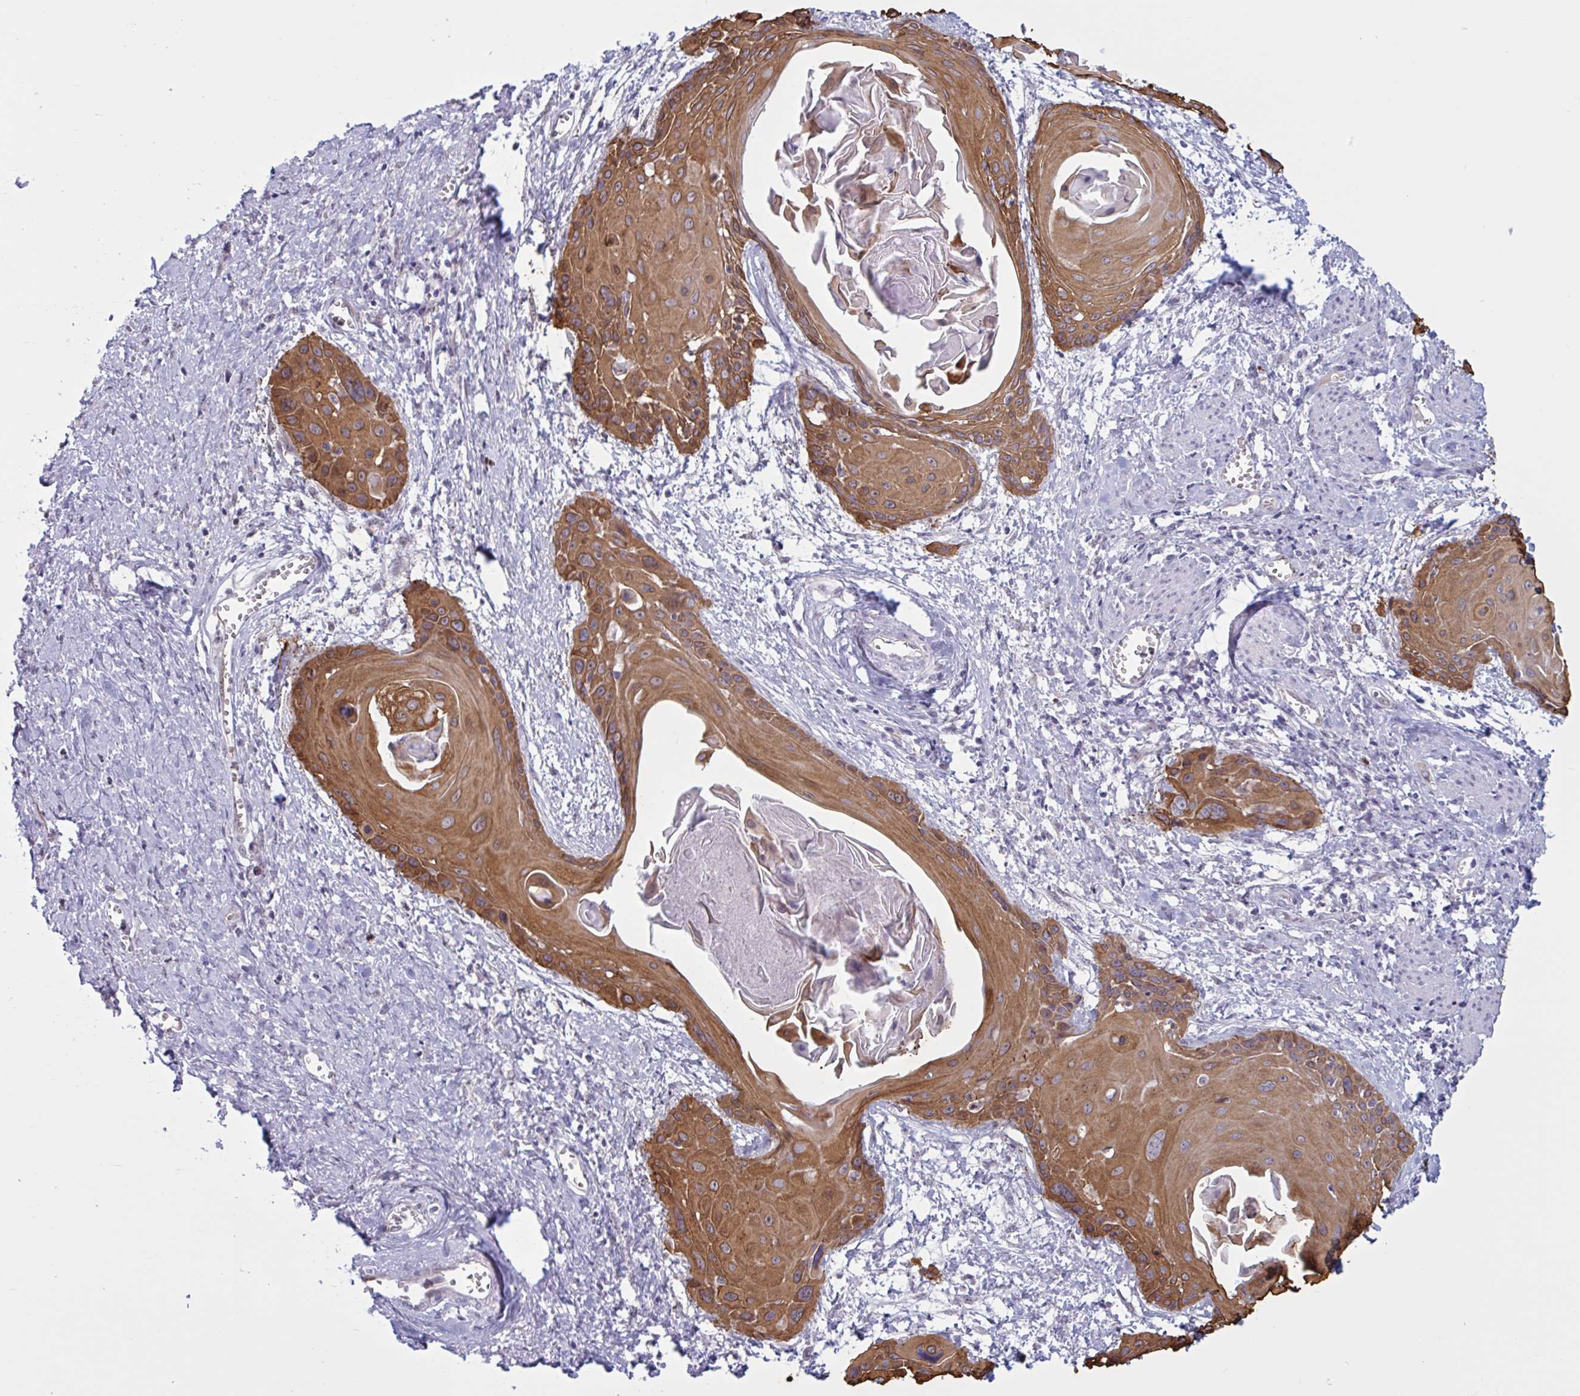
{"staining": {"intensity": "strong", "quantity": ">75%", "location": "cytoplasmic/membranous"}, "tissue": "cervical cancer", "cell_type": "Tumor cells", "image_type": "cancer", "snomed": [{"axis": "morphology", "description": "Squamous cell carcinoma, NOS"}, {"axis": "topography", "description": "Cervix"}], "caption": "Immunohistochemical staining of human squamous cell carcinoma (cervical) shows high levels of strong cytoplasmic/membranous expression in approximately >75% of tumor cells. The staining was performed using DAB, with brown indicating positive protein expression. Nuclei are stained blue with hematoxylin.", "gene": "PRMT6", "patient": {"sex": "female", "age": 57}}